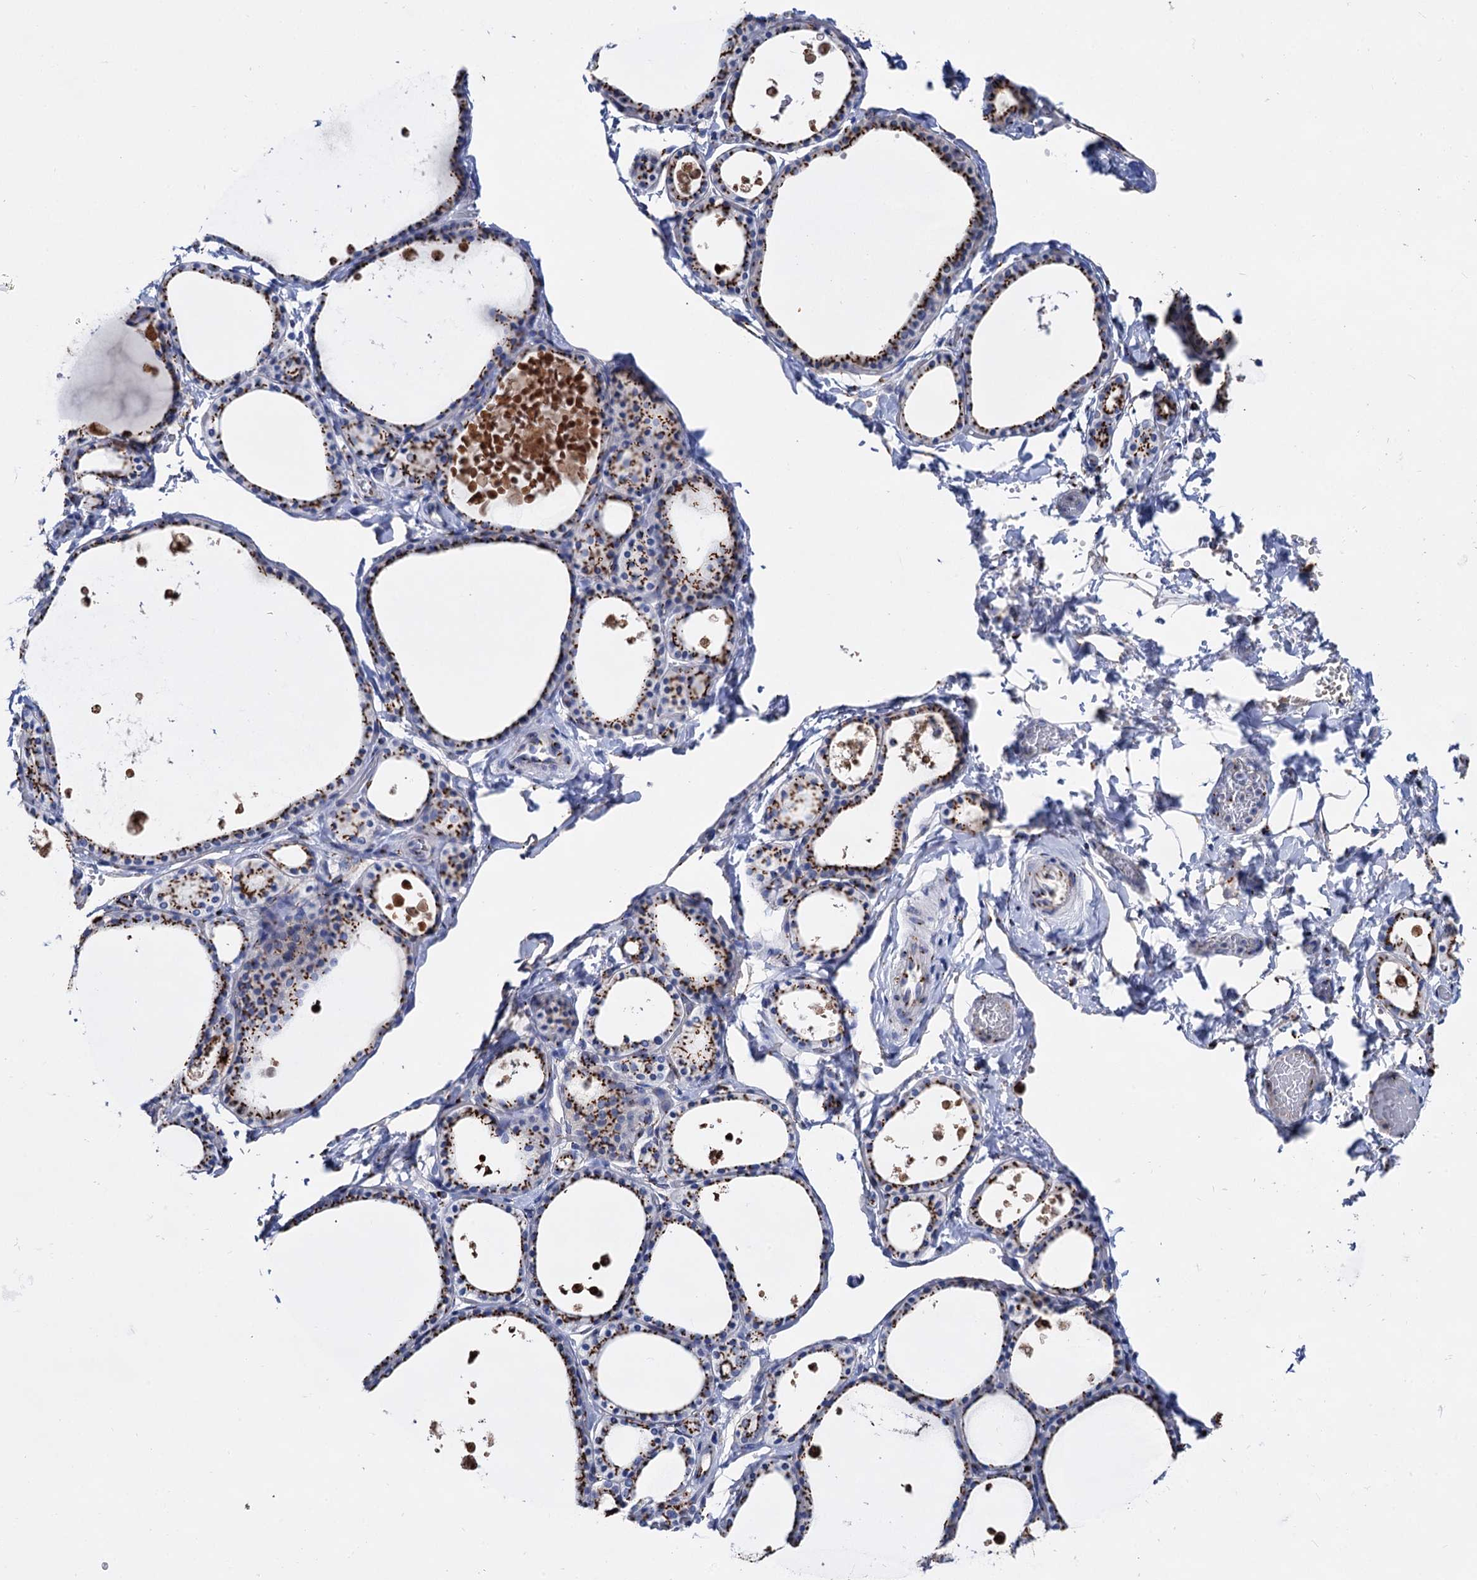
{"staining": {"intensity": "strong", "quantity": ">75%", "location": "cytoplasmic/membranous"}, "tissue": "thyroid gland", "cell_type": "Glandular cells", "image_type": "normal", "snomed": [{"axis": "morphology", "description": "Normal tissue, NOS"}, {"axis": "topography", "description": "Thyroid gland"}], "caption": "Normal thyroid gland reveals strong cytoplasmic/membranous positivity in approximately >75% of glandular cells, visualized by immunohistochemistry. Immunohistochemistry (ihc) stains the protein in brown and the nuclei are stained blue.", "gene": "TM9SF3", "patient": {"sex": "male", "age": 56}}